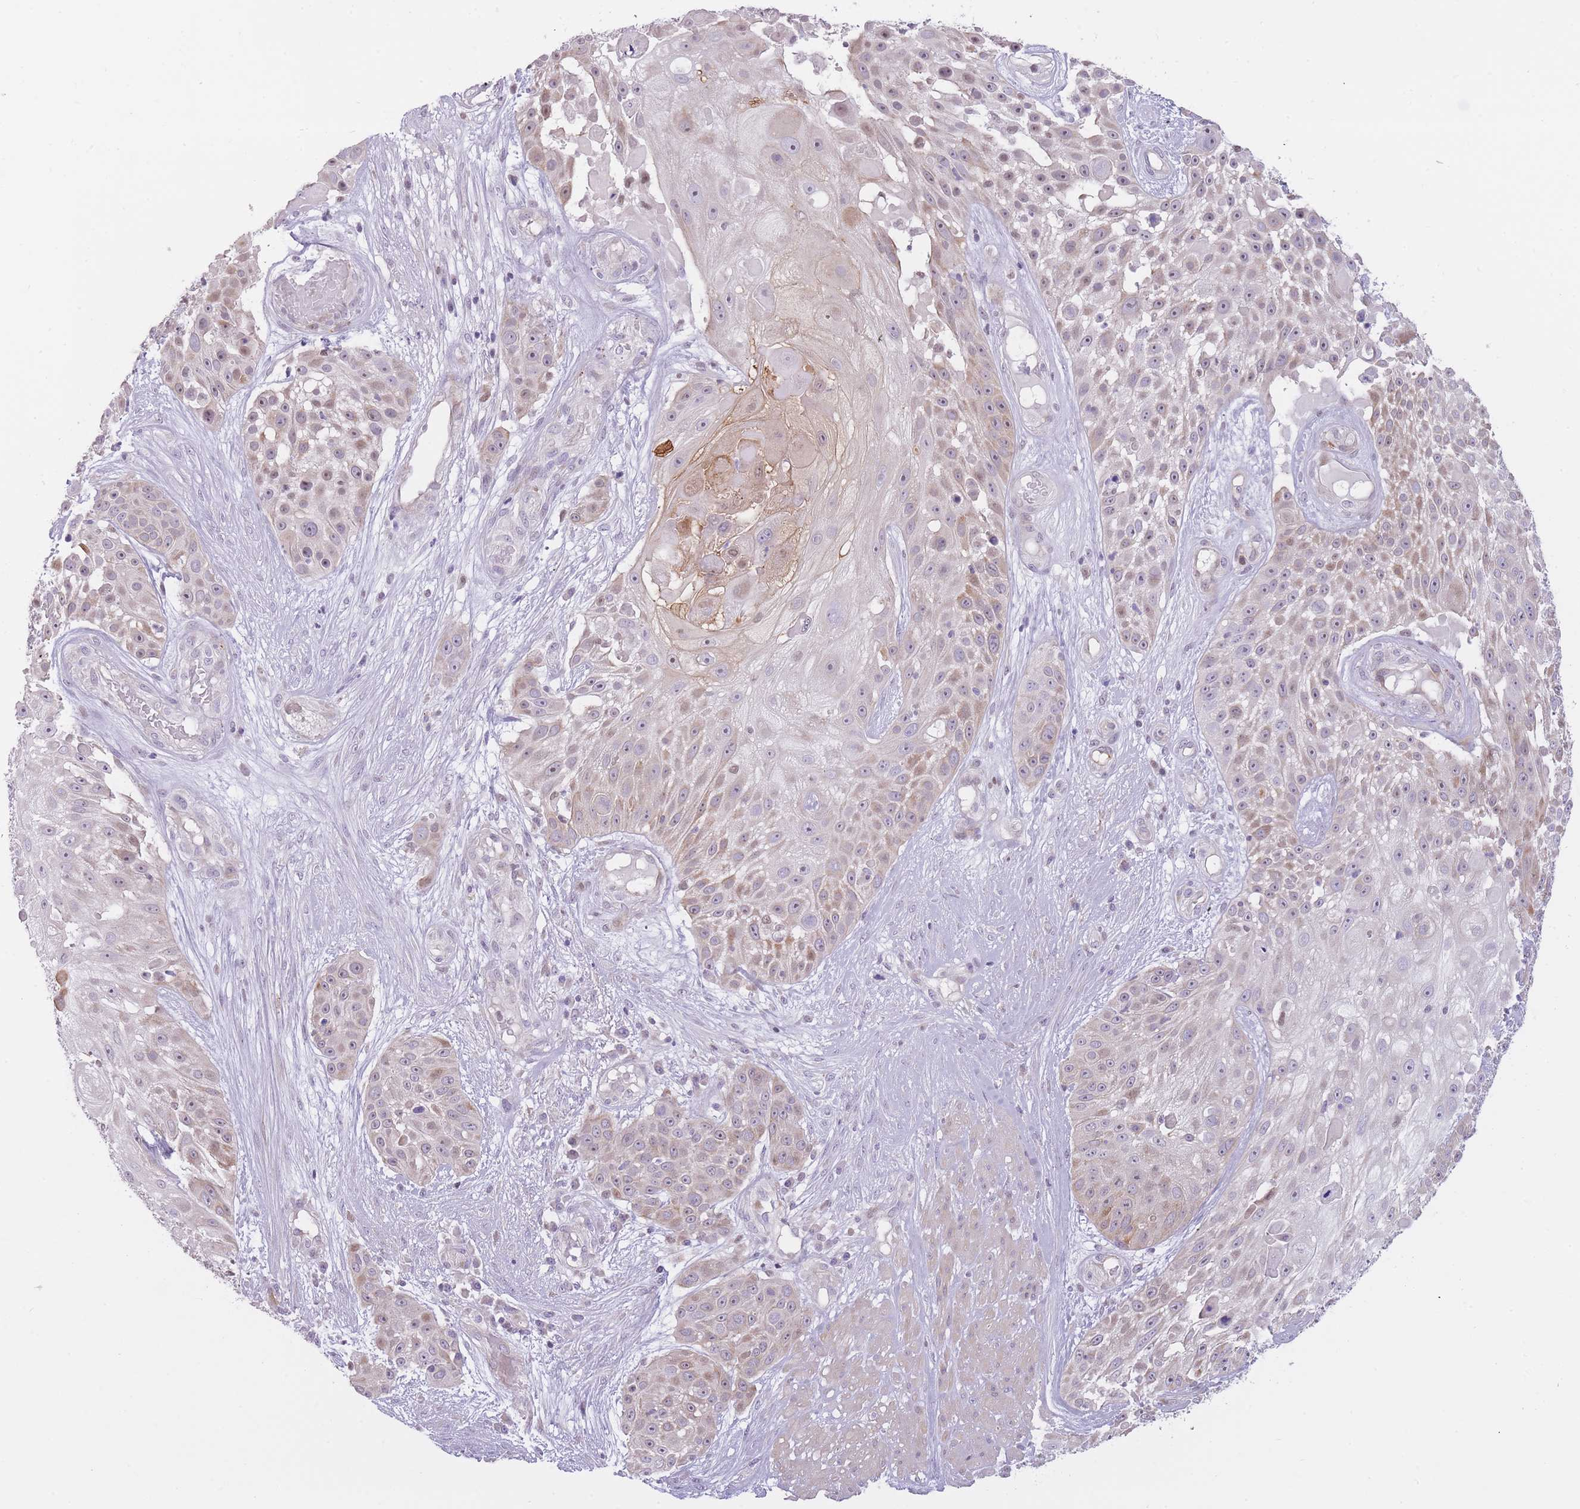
{"staining": {"intensity": "negative", "quantity": "none", "location": "none"}, "tissue": "skin cancer", "cell_type": "Tumor cells", "image_type": "cancer", "snomed": [{"axis": "morphology", "description": "Squamous cell carcinoma, NOS"}, {"axis": "topography", "description": "Skin"}], "caption": "The histopathology image shows no significant staining in tumor cells of squamous cell carcinoma (skin).", "gene": "IMPG1", "patient": {"sex": "female", "age": 86}}